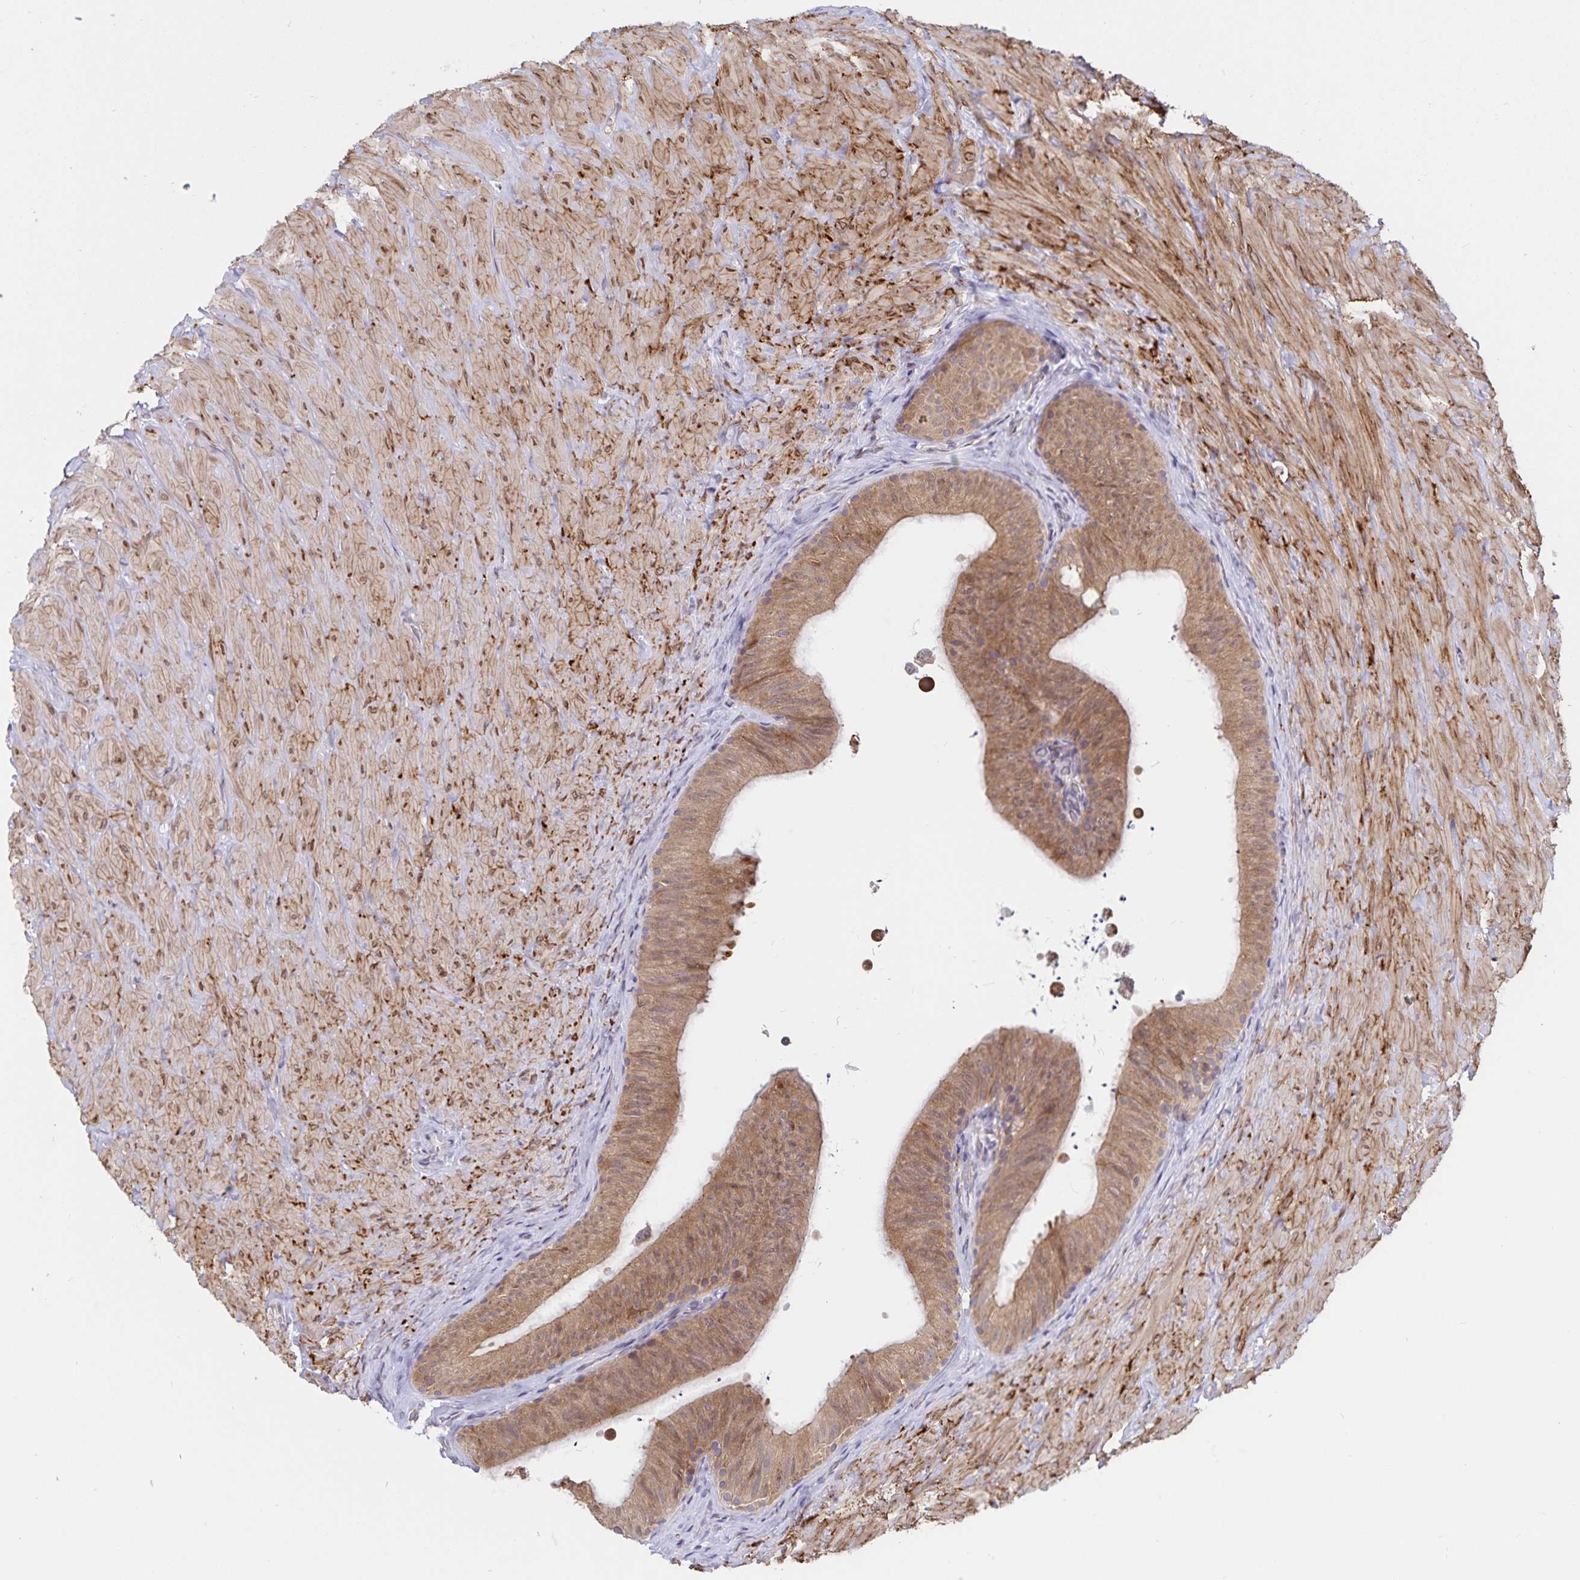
{"staining": {"intensity": "moderate", "quantity": ">75%", "location": "cytoplasmic/membranous"}, "tissue": "epididymis", "cell_type": "Glandular cells", "image_type": "normal", "snomed": [{"axis": "morphology", "description": "Normal tissue, NOS"}, {"axis": "topography", "description": "Epididymis, spermatic cord, NOS"}, {"axis": "topography", "description": "Epididymis"}], "caption": "An image of human epididymis stained for a protein displays moderate cytoplasmic/membranous brown staining in glandular cells.", "gene": "ATP2A2", "patient": {"sex": "male", "age": 31}}